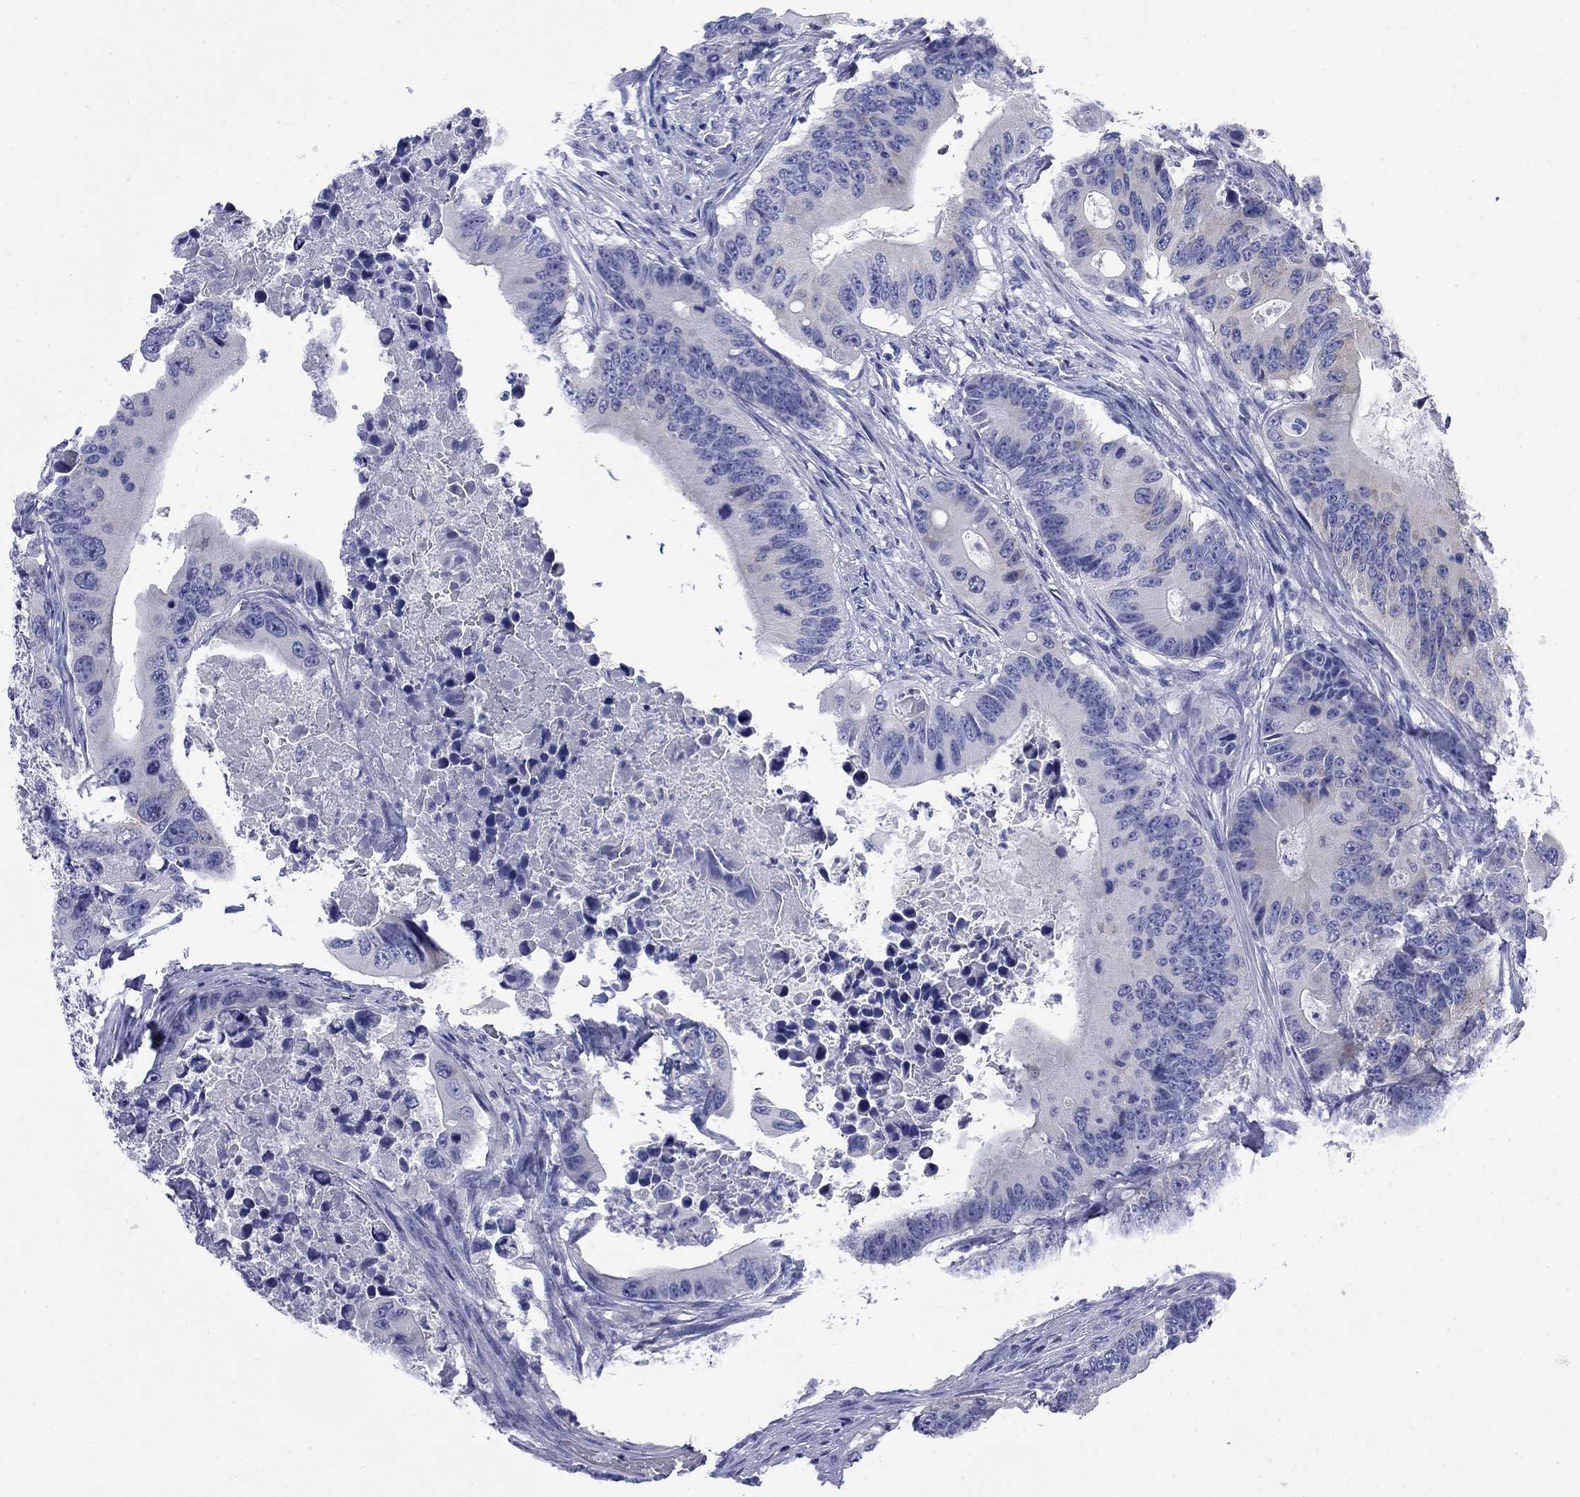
{"staining": {"intensity": "weak", "quantity": "<25%", "location": "cytoplasmic/membranous"}, "tissue": "colorectal cancer", "cell_type": "Tumor cells", "image_type": "cancer", "snomed": [{"axis": "morphology", "description": "Adenocarcinoma, NOS"}, {"axis": "topography", "description": "Colon"}], "caption": "IHC of colorectal cancer (adenocarcinoma) exhibits no positivity in tumor cells.", "gene": "IGF2BP3", "patient": {"sex": "female", "age": 90}}